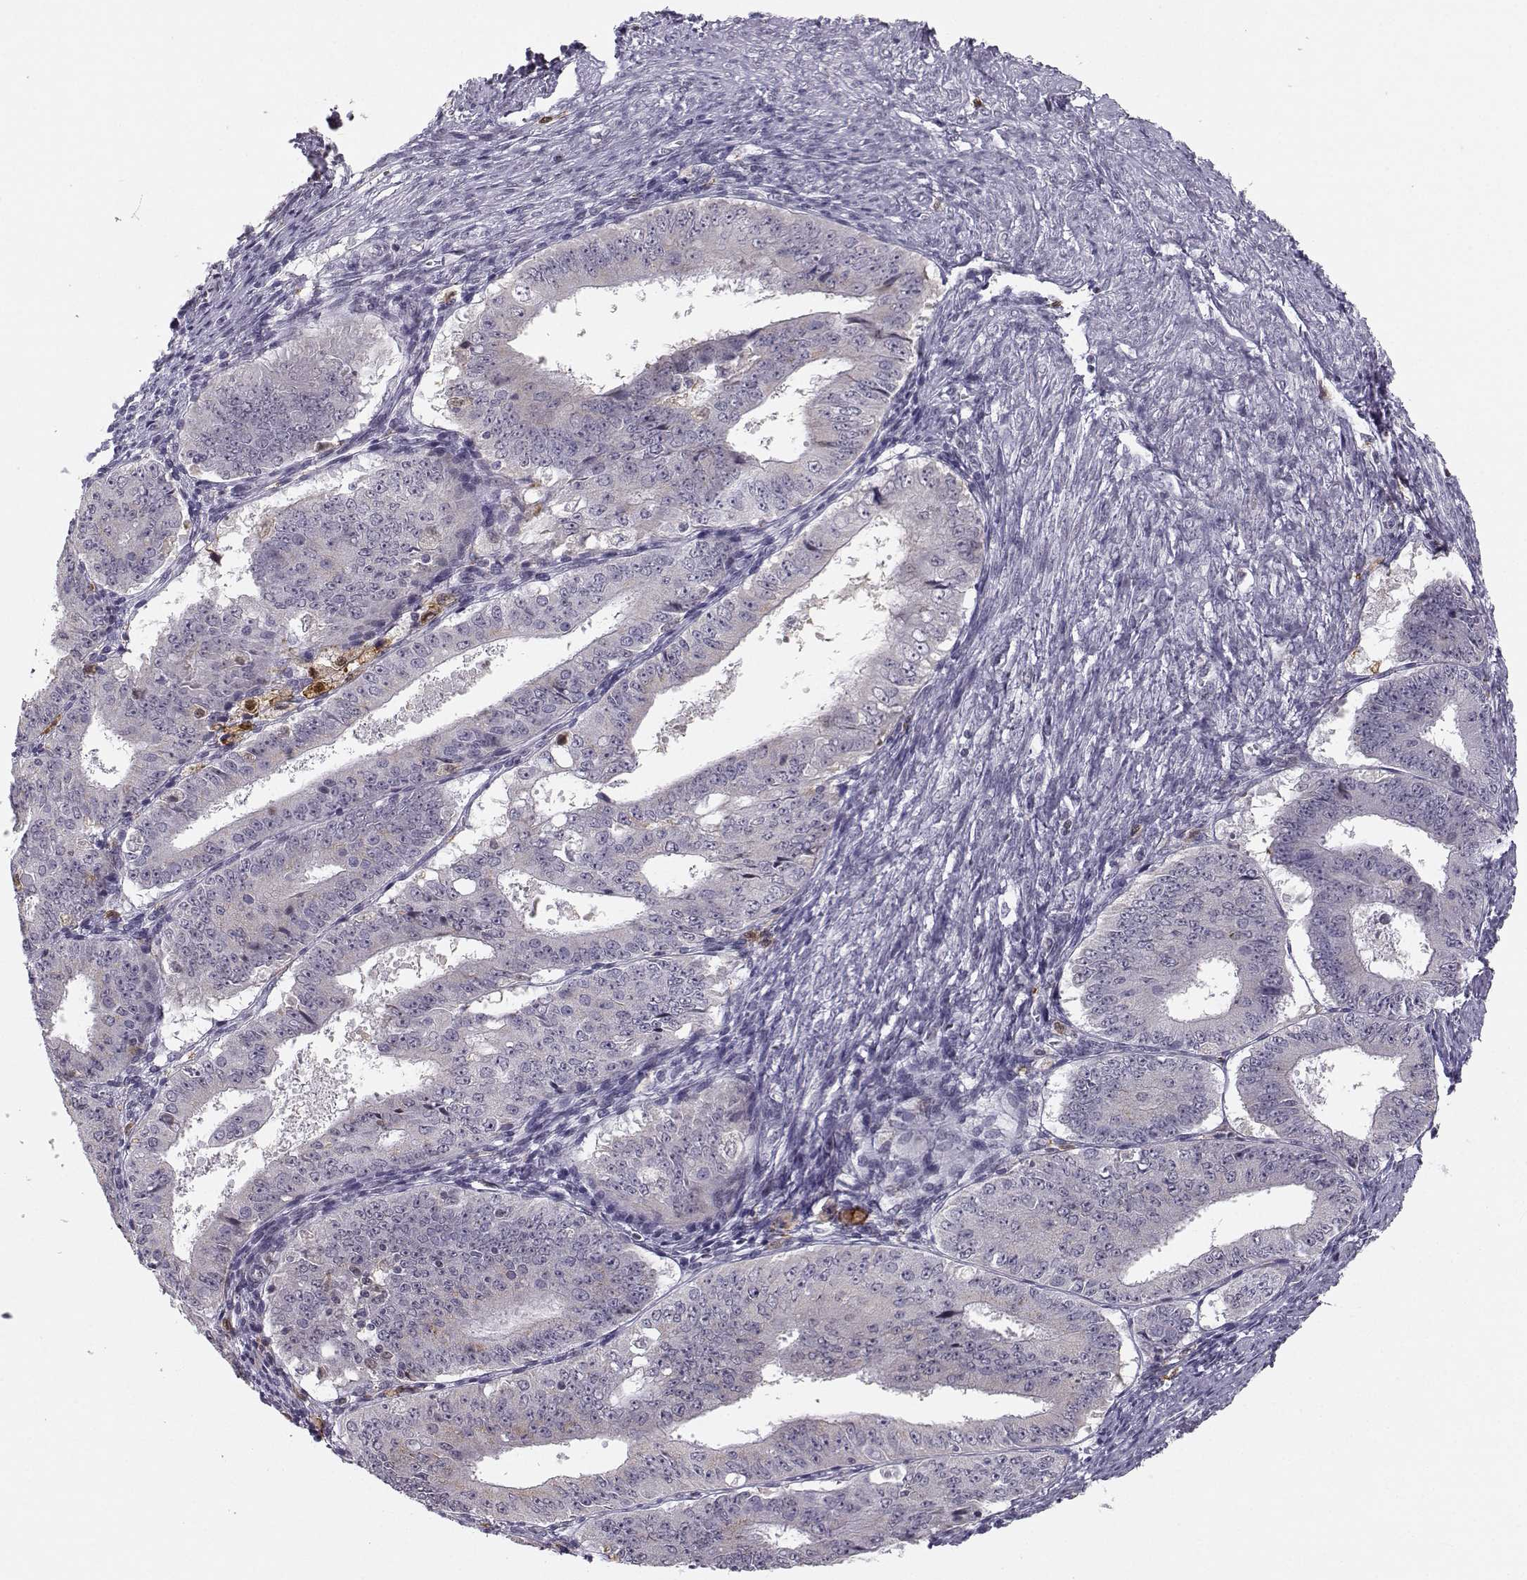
{"staining": {"intensity": "weak", "quantity": "<25%", "location": "cytoplasmic/membranous"}, "tissue": "ovarian cancer", "cell_type": "Tumor cells", "image_type": "cancer", "snomed": [{"axis": "morphology", "description": "Carcinoma, endometroid"}, {"axis": "topography", "description": "Ovary"}], "caption": "This is an IHC photomicrograph of ovarian cancer (endometroid carcinoma). There is no expression in tumor cells.", "gene": "HTR7", "patient": {"sex": "female", "age": 42}}